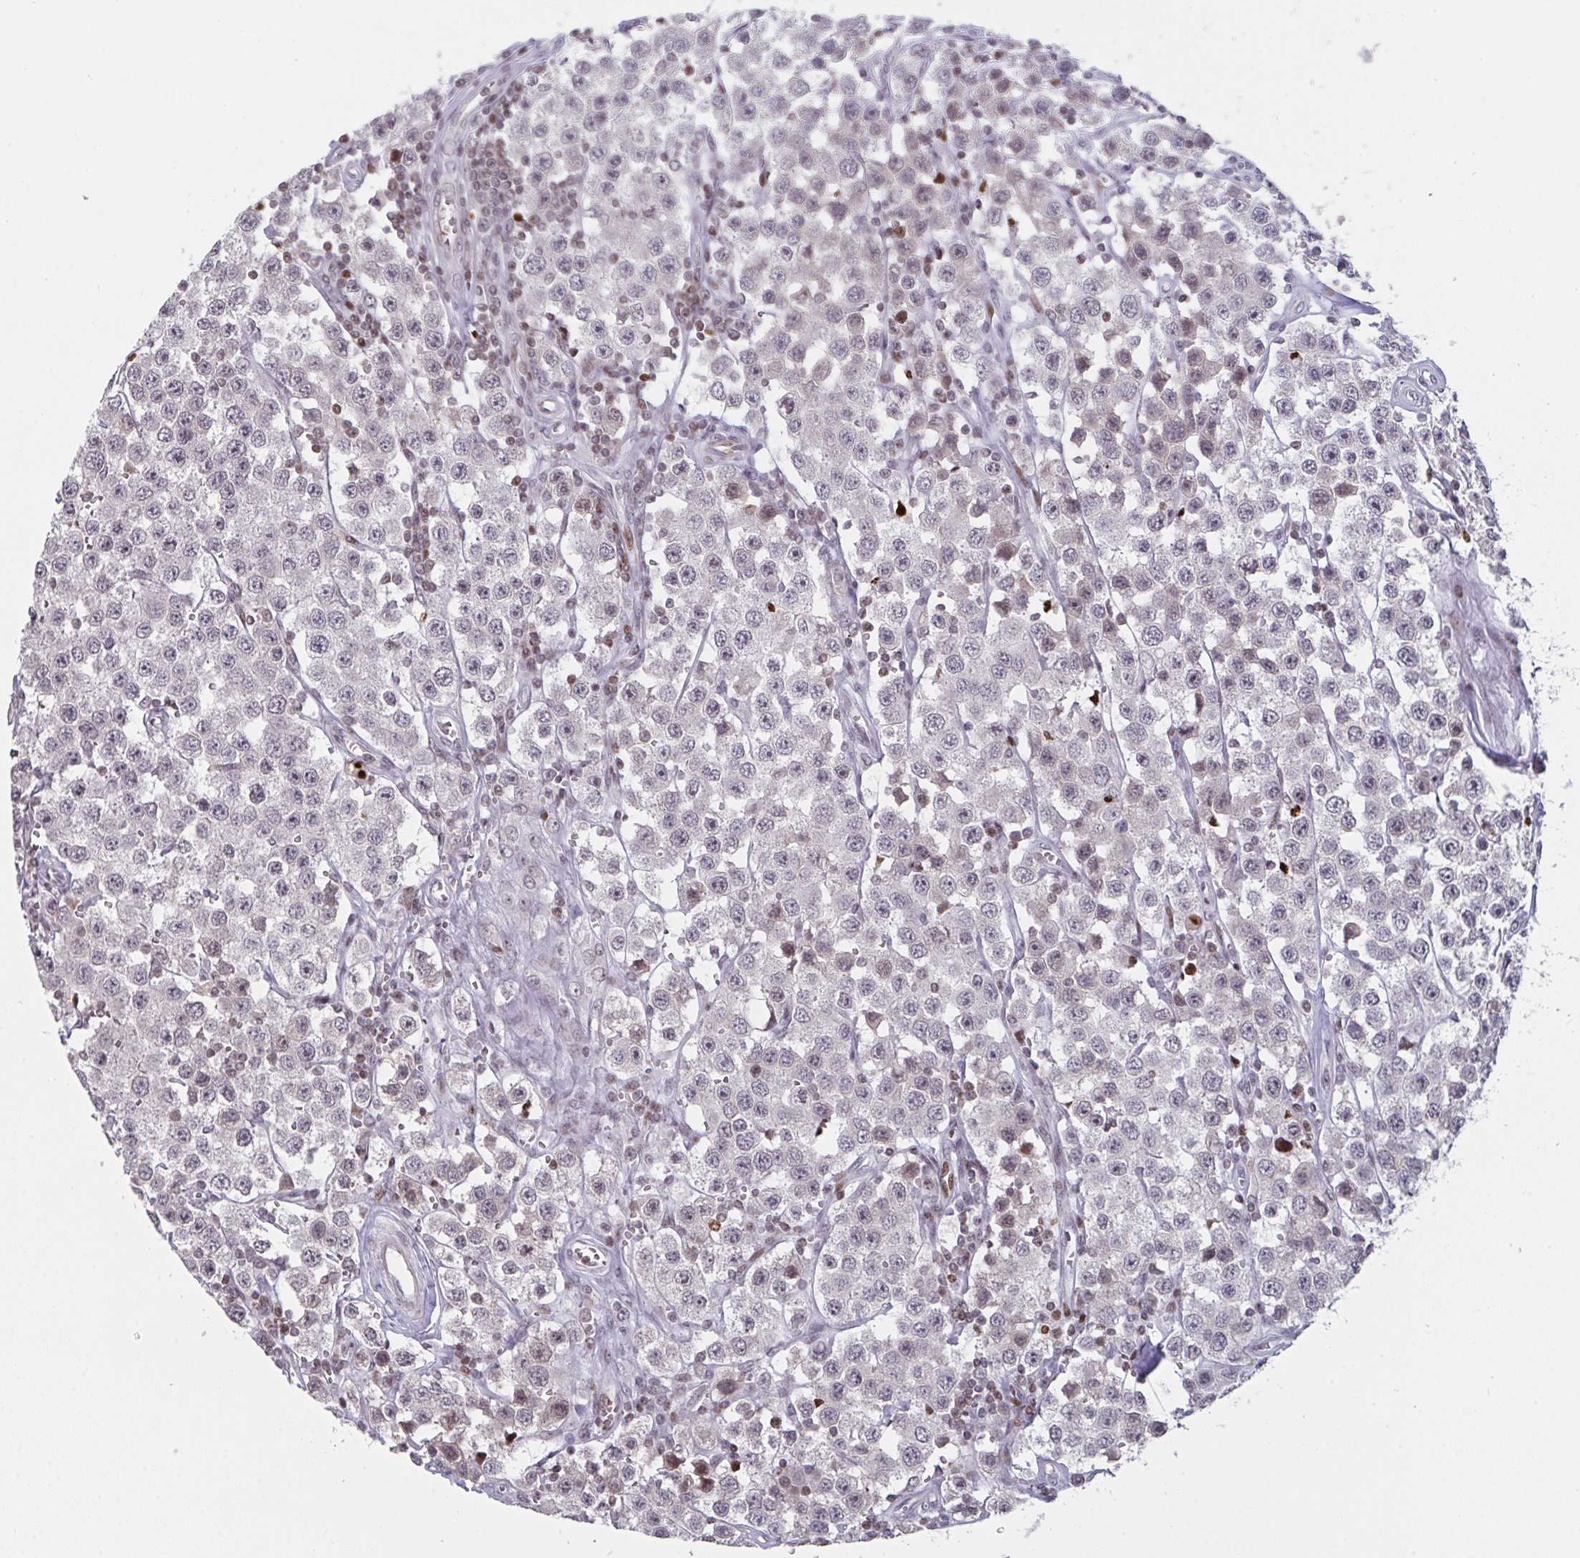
{"staining": {"intensity": "weak", "quantity": "<25%", "location": "nuclear"}, "tissue": "testis cancer", "cell_type": "Tumor cells", "image_type": "cancer", "snomed": [{"axis": "morphology", "description": "Seminoma, NOS"}, {"axis": "topography", "description": "Testis"}], "caption": "A photomicrograph of seminoma (testis) stained for a protein demonstrates no brown staining in tumor cells. (DAB (3,3'-diaminobenzidine) IHC with hematoxylin counter stain).", "gene": "PCDHB8", "patient": {"sex": "male", "age": 34}}